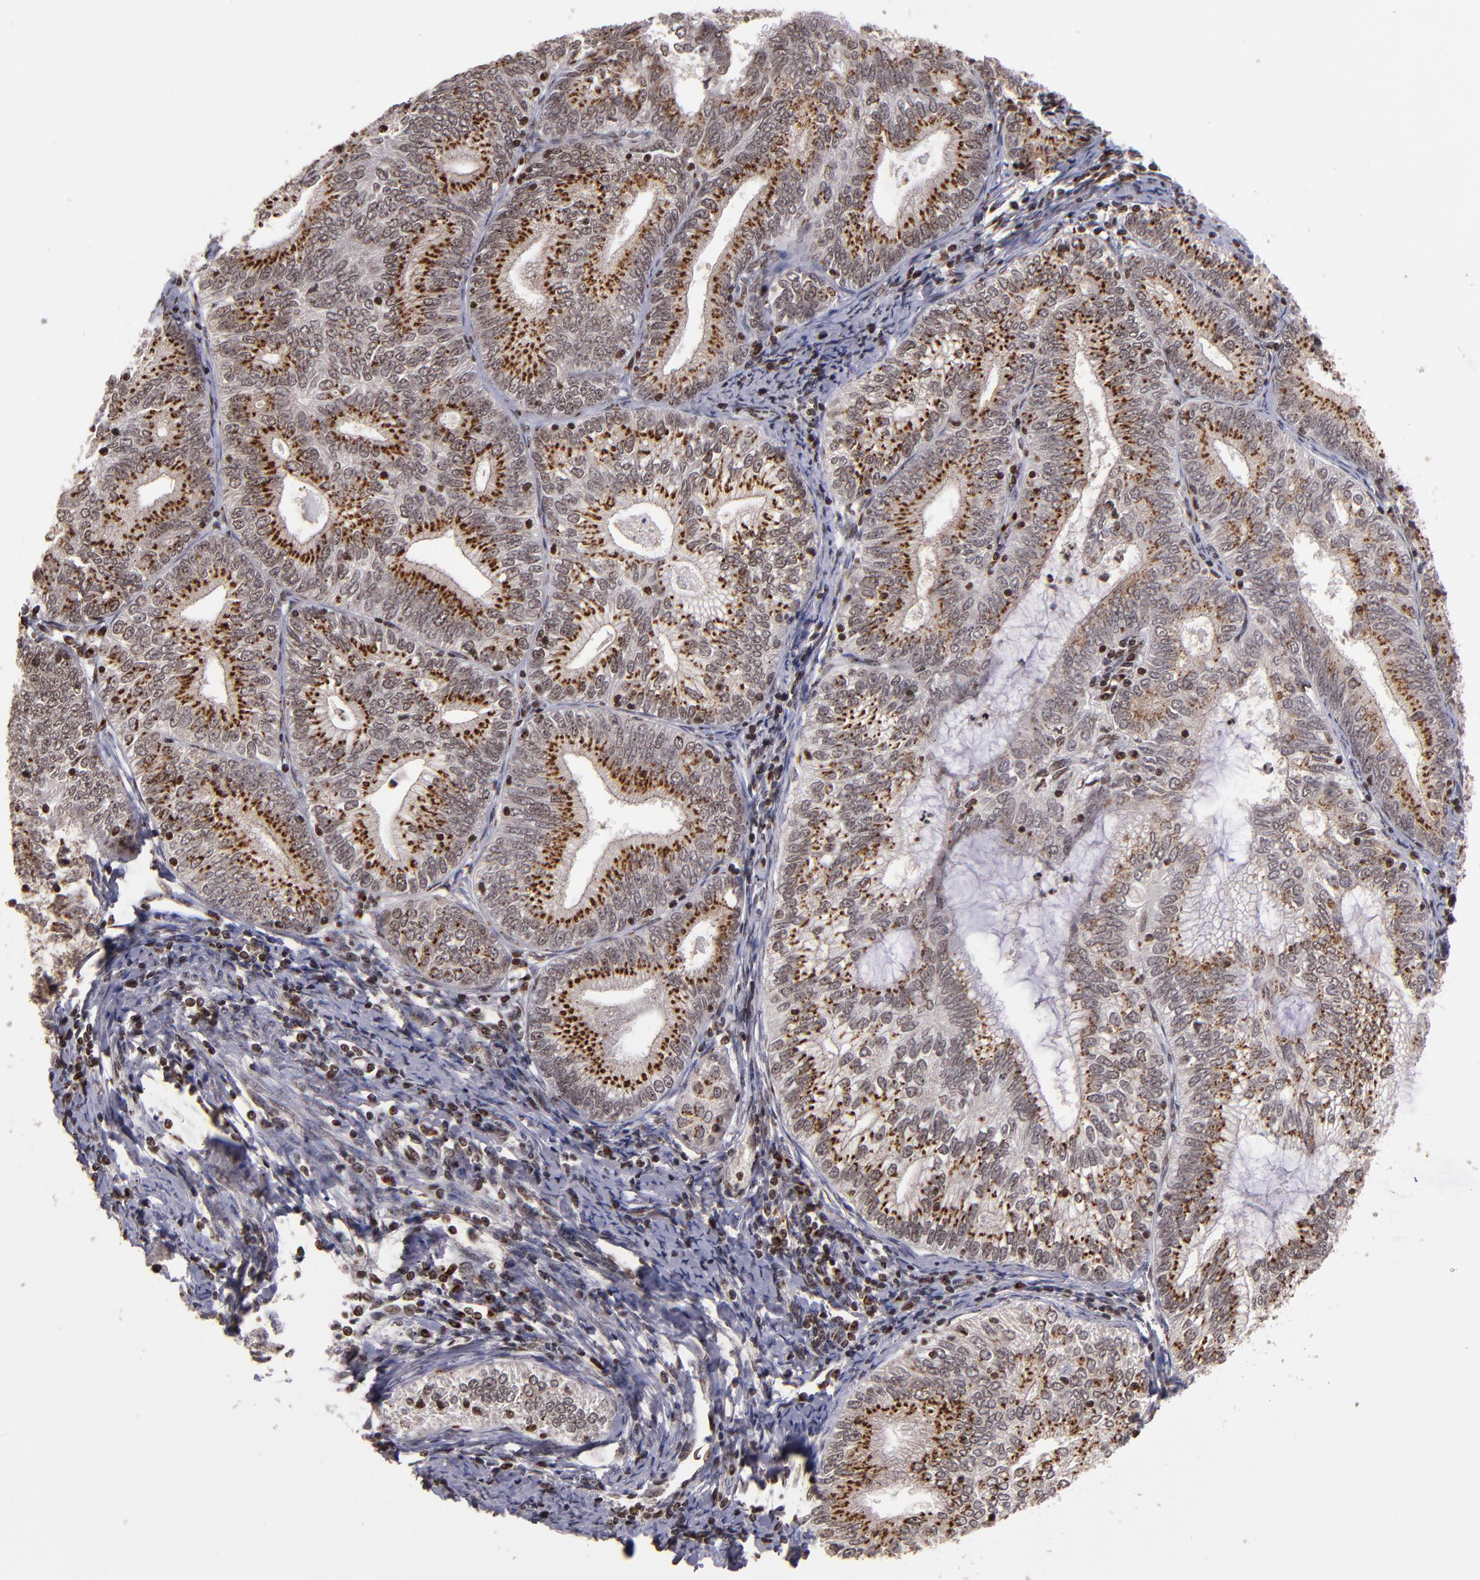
{"staining": {"intensity": "moderate", "quantity": ">75%", "location": "cytoplasmic/membranous,nuclear"}, "tissue": "endometrial cancer", "cell_type": "Tumor cells", "image_type": "cancer", "snomed": [{"axis": "morphology", "description": "Adenocarcinoma, NOS"}, {"axis": "topography", "description": "Endometrium"}], "caption": "Endometrial adenocarcinoma was stained to show a protein in brown. There is medium levels of moderate cytoplasmic/membranous and nuclear positivity in about >75% of tumor cells.", "gene": "CSDC2", "patient": {"sex": "female", "age": 69}}